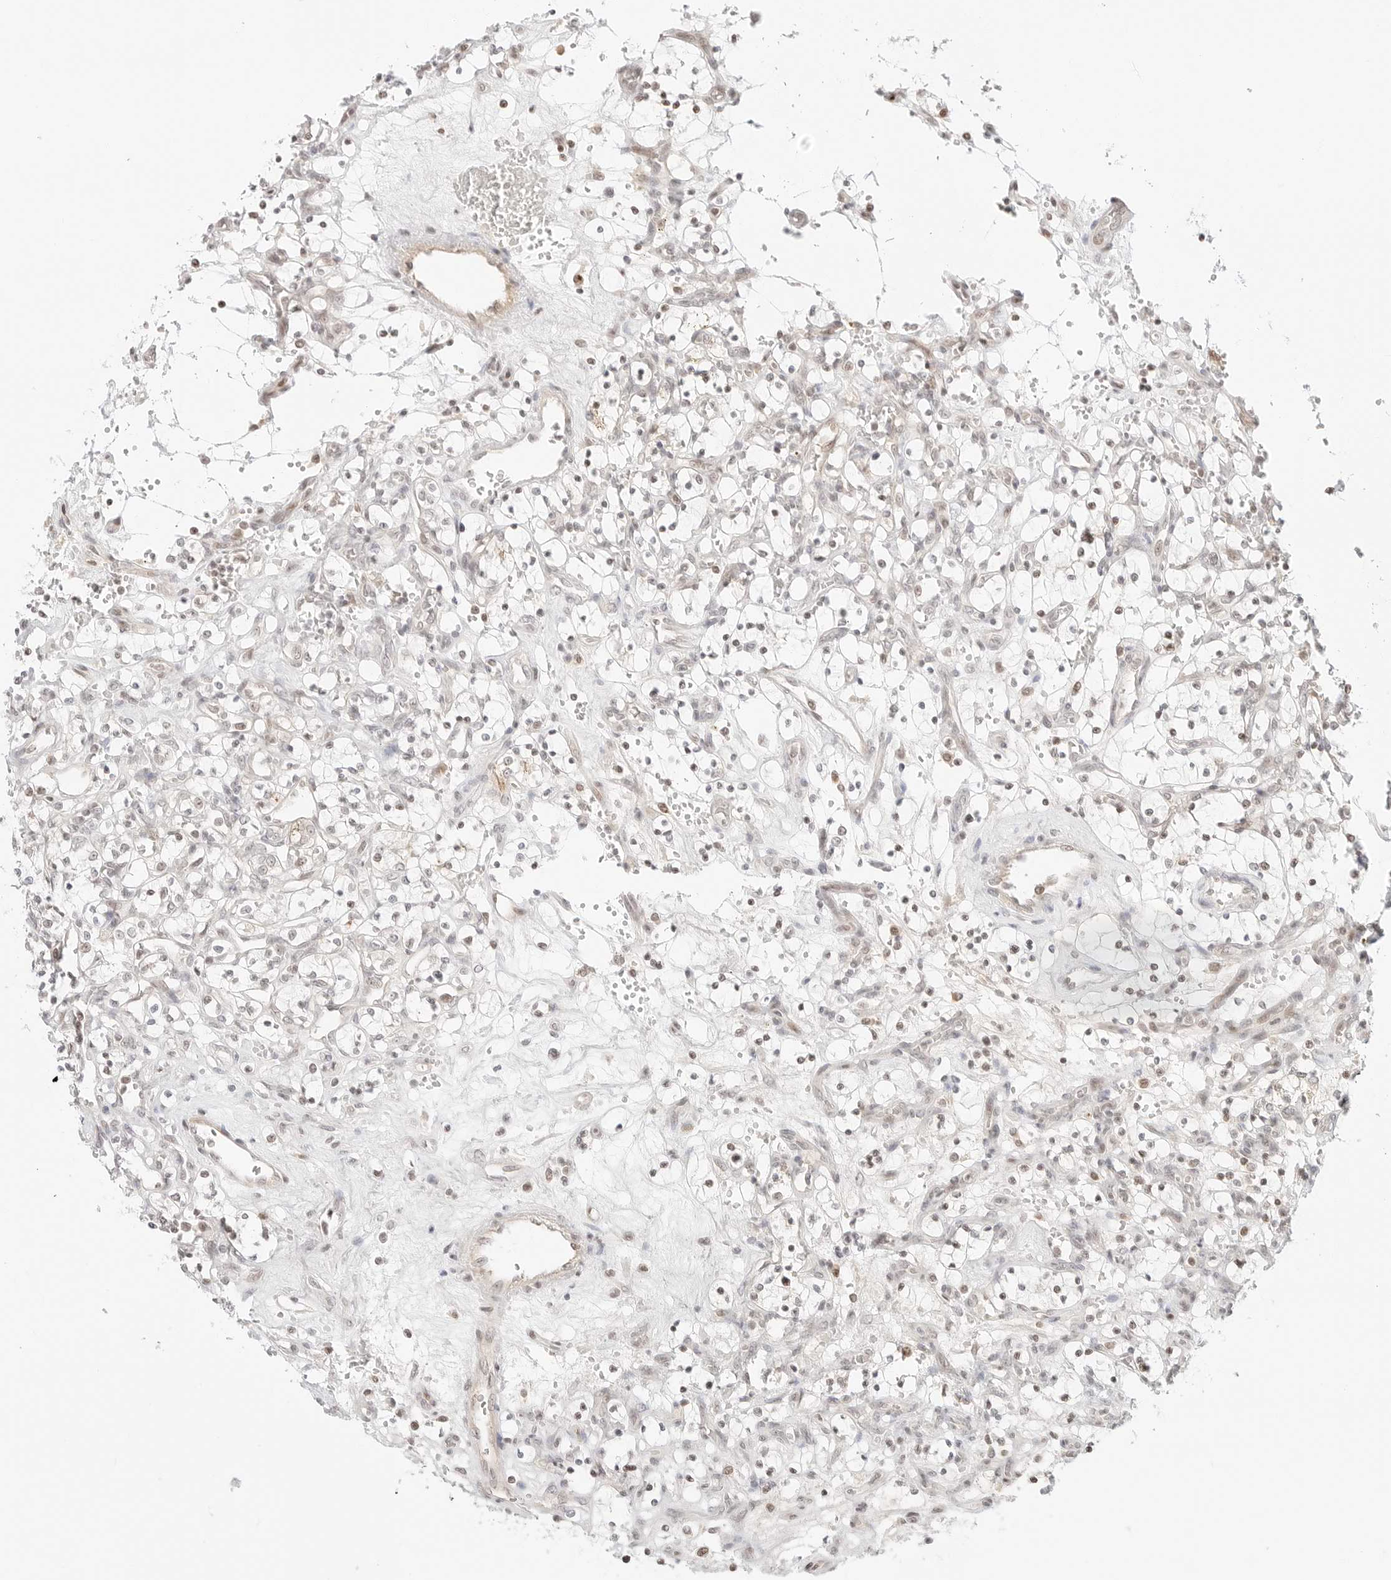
{"staining": {"intensity": "negative", "quantity": "none", "location": "none"}, "tissue": "renal cancer", "cell_type": "Tumor cells", "image_type": "cancer", "snomed": [{"axis": "morphology", "description": "Adenocarcinoma, NOS"}, {"axis": "topography", "description": "Kidney"}], "caption": "This is a histopathology image of immunohistochemistry (IHC) staining of adenocarcinoma (renal), which shows no expression in tumor cells.", "gene": "RPS6KL1", "patient": {"sex": "female", "age": 69}}